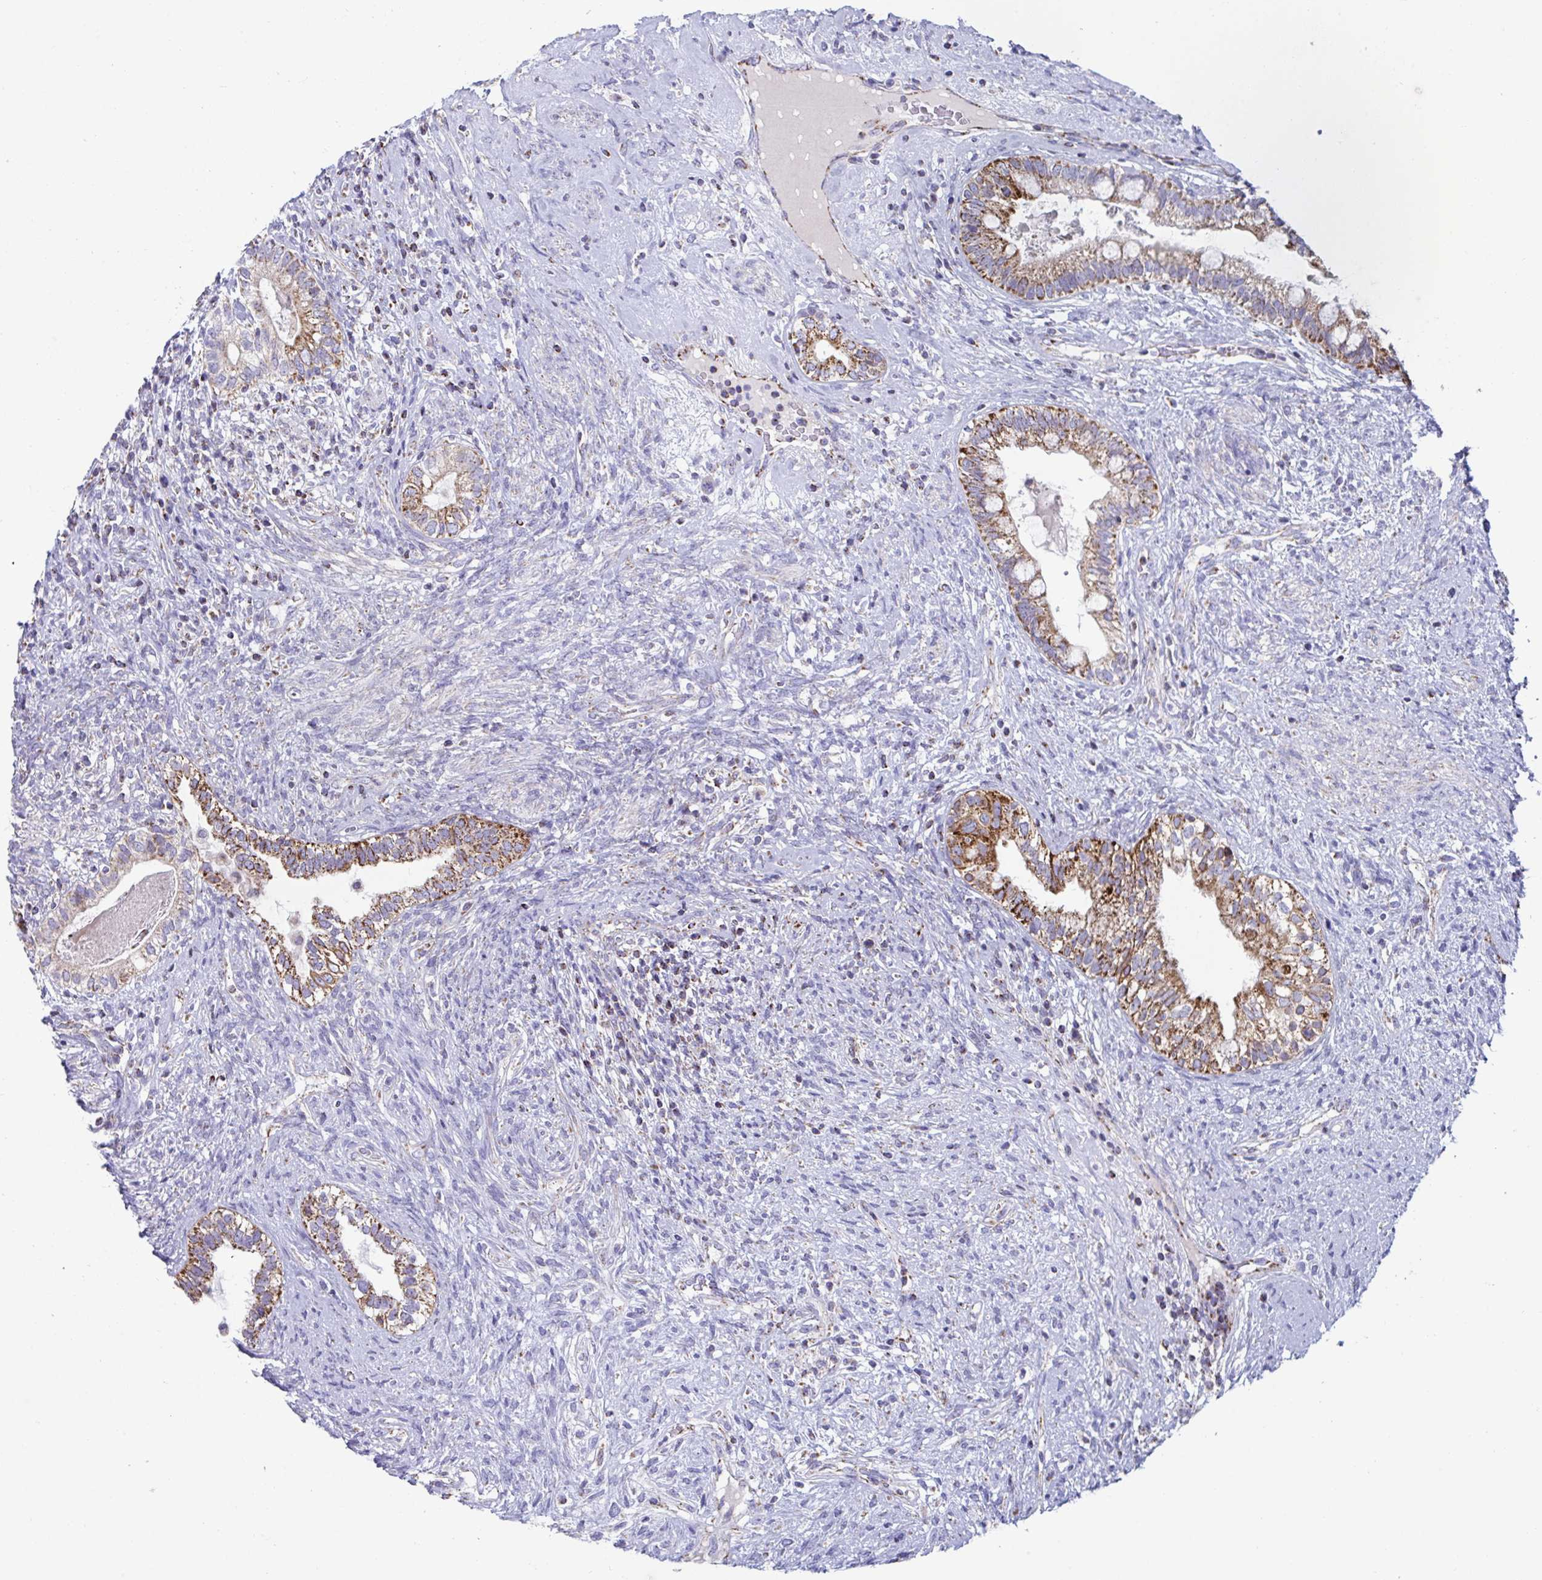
{"staining": {"intensity": "strong", "quantity": ">75%", "location": "cytoplasmic/membranous"}, "tissue": "testis cancer", "cell_type": "Tumor cells", "image_type": "cancer", "snomed": [{"axis": "morphology", "description": "Seminoma, NOS"}, {"axis": "morphology", "description": "Carcinoma, Embryonal, NOS"}, {"axis": "topography", "description": "Testis"}], "caption": "Immunohistochemical staining of human testis cancer reveals high levels of strong cytoplasmic/membranous protein staining in about >75% of tumor cells. Nuclei are stained in blue.", "gene": "BCAT2", "patient": {"sex": "male", "age": 41}}